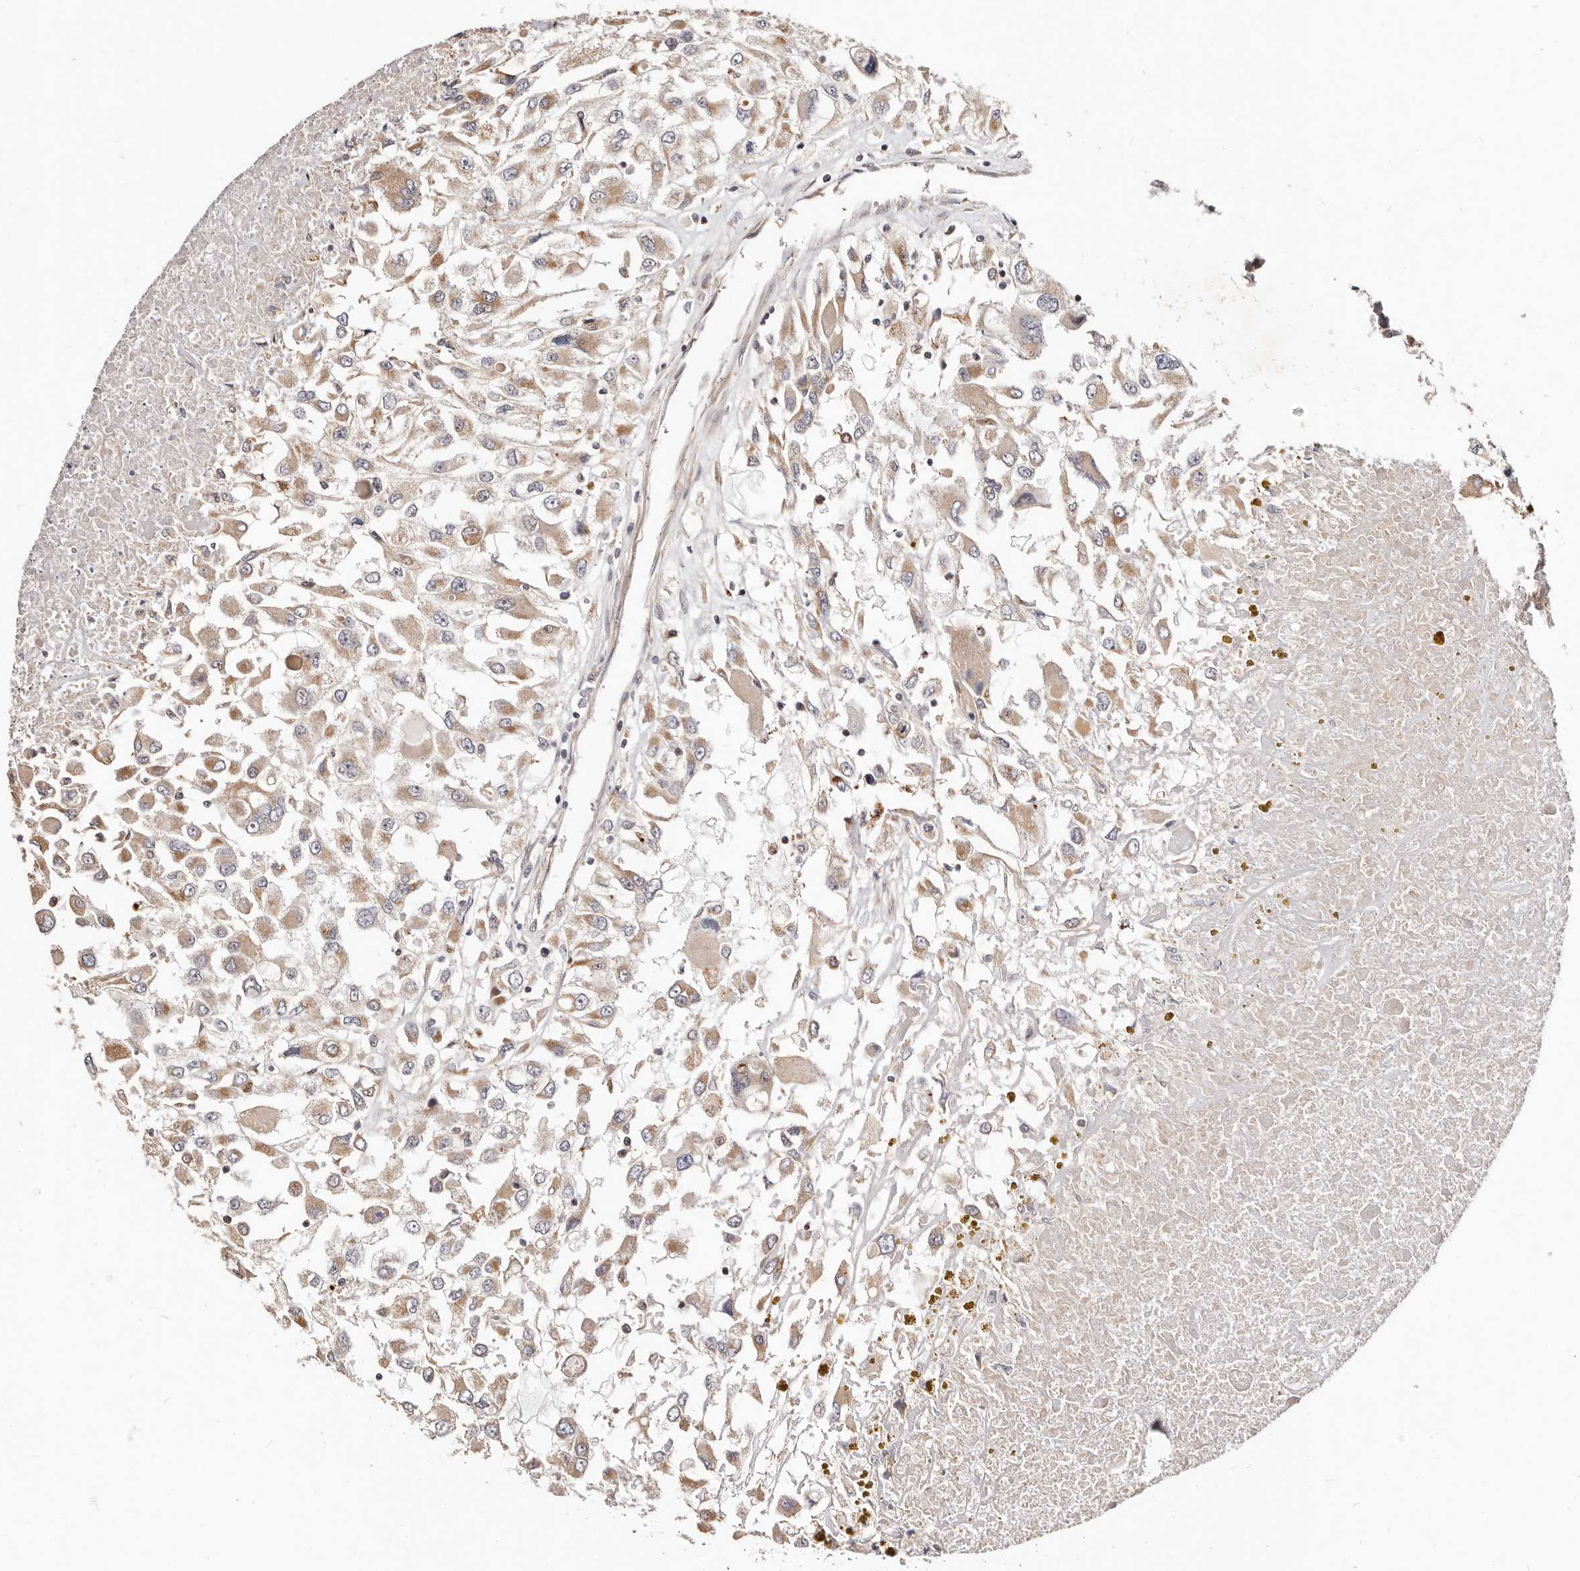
{"staining": {"intensity": "weak", "quantity": ">75%", "location": "cytoplasmic/membranous"}, "tissue": "renal cancer", "cell_type": "Tumor cells", "image_type": "cancer", "snomed": [{"axis": "morphology", "description": "Adenocarcinoma, NOS"}, {"axis": "topography", "description": "Kidney"}], "caption": "Renal adenocarcinoma stained for a protein (brown) displays weak cytoplasmic/membranous positive expression in approximately >75% of tumor cells.", "gene": "USP33", "patient": {"sex": "female", "age": 52}}